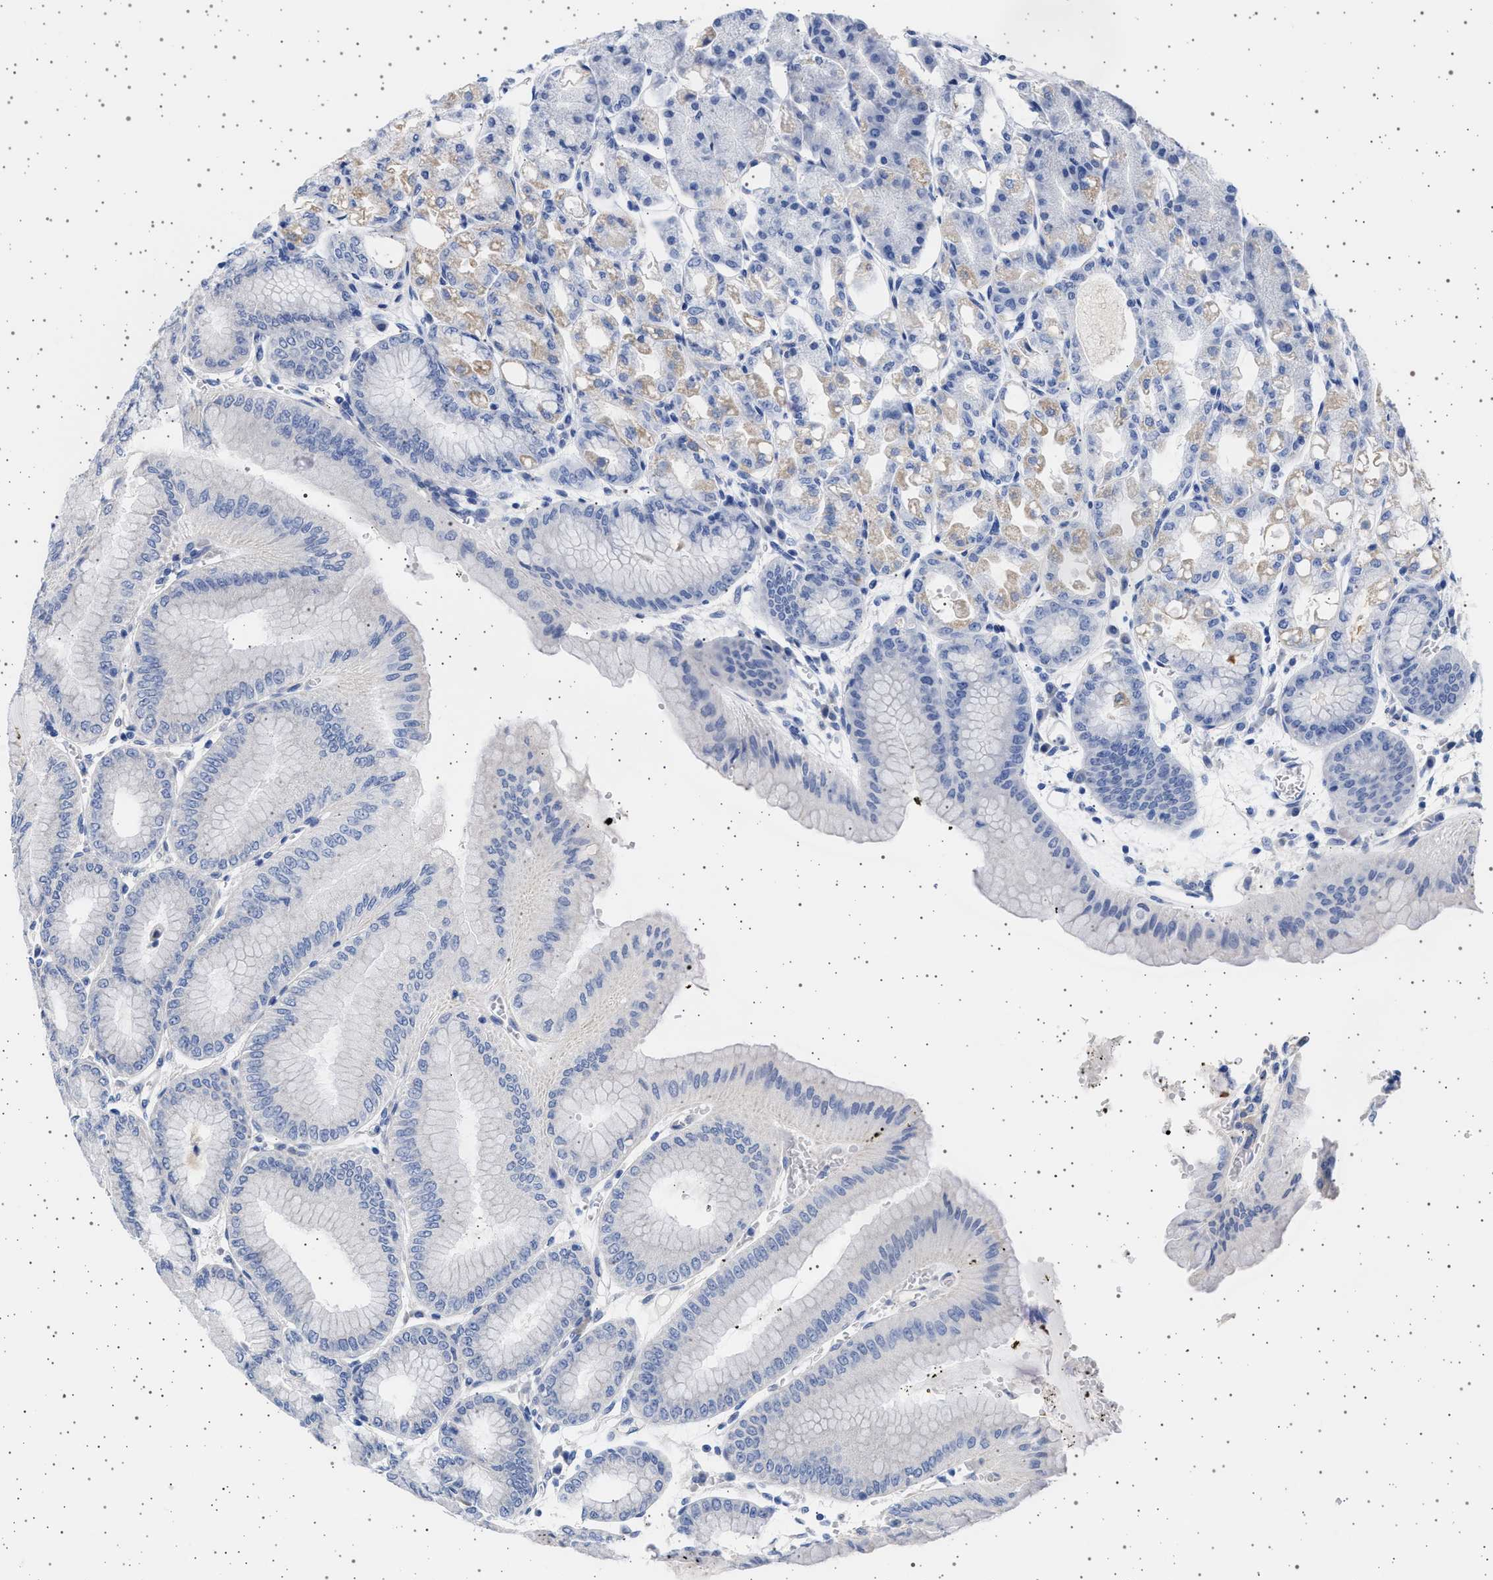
{"staining": {"intensity": "negative", "quantity": "none", "location": "none"}, "tissue": "stomach", "cell_type": "Glandular cells", "image_type": "normal", "snomed": [{"axis": "morphology", "description": "Normal tissue, NOS"}, {"axis": "topography", "description": "Stomach, lower"}], "caption": "Unremarkable stomach was stained to show a protein in brown. There is no significant staining in glandular cells. (DAB (3,3'-diaminobenzidine) IHC, high magnification).", "gene": "TRMT10B", "patient": {"sex": "male", "age": 71}}